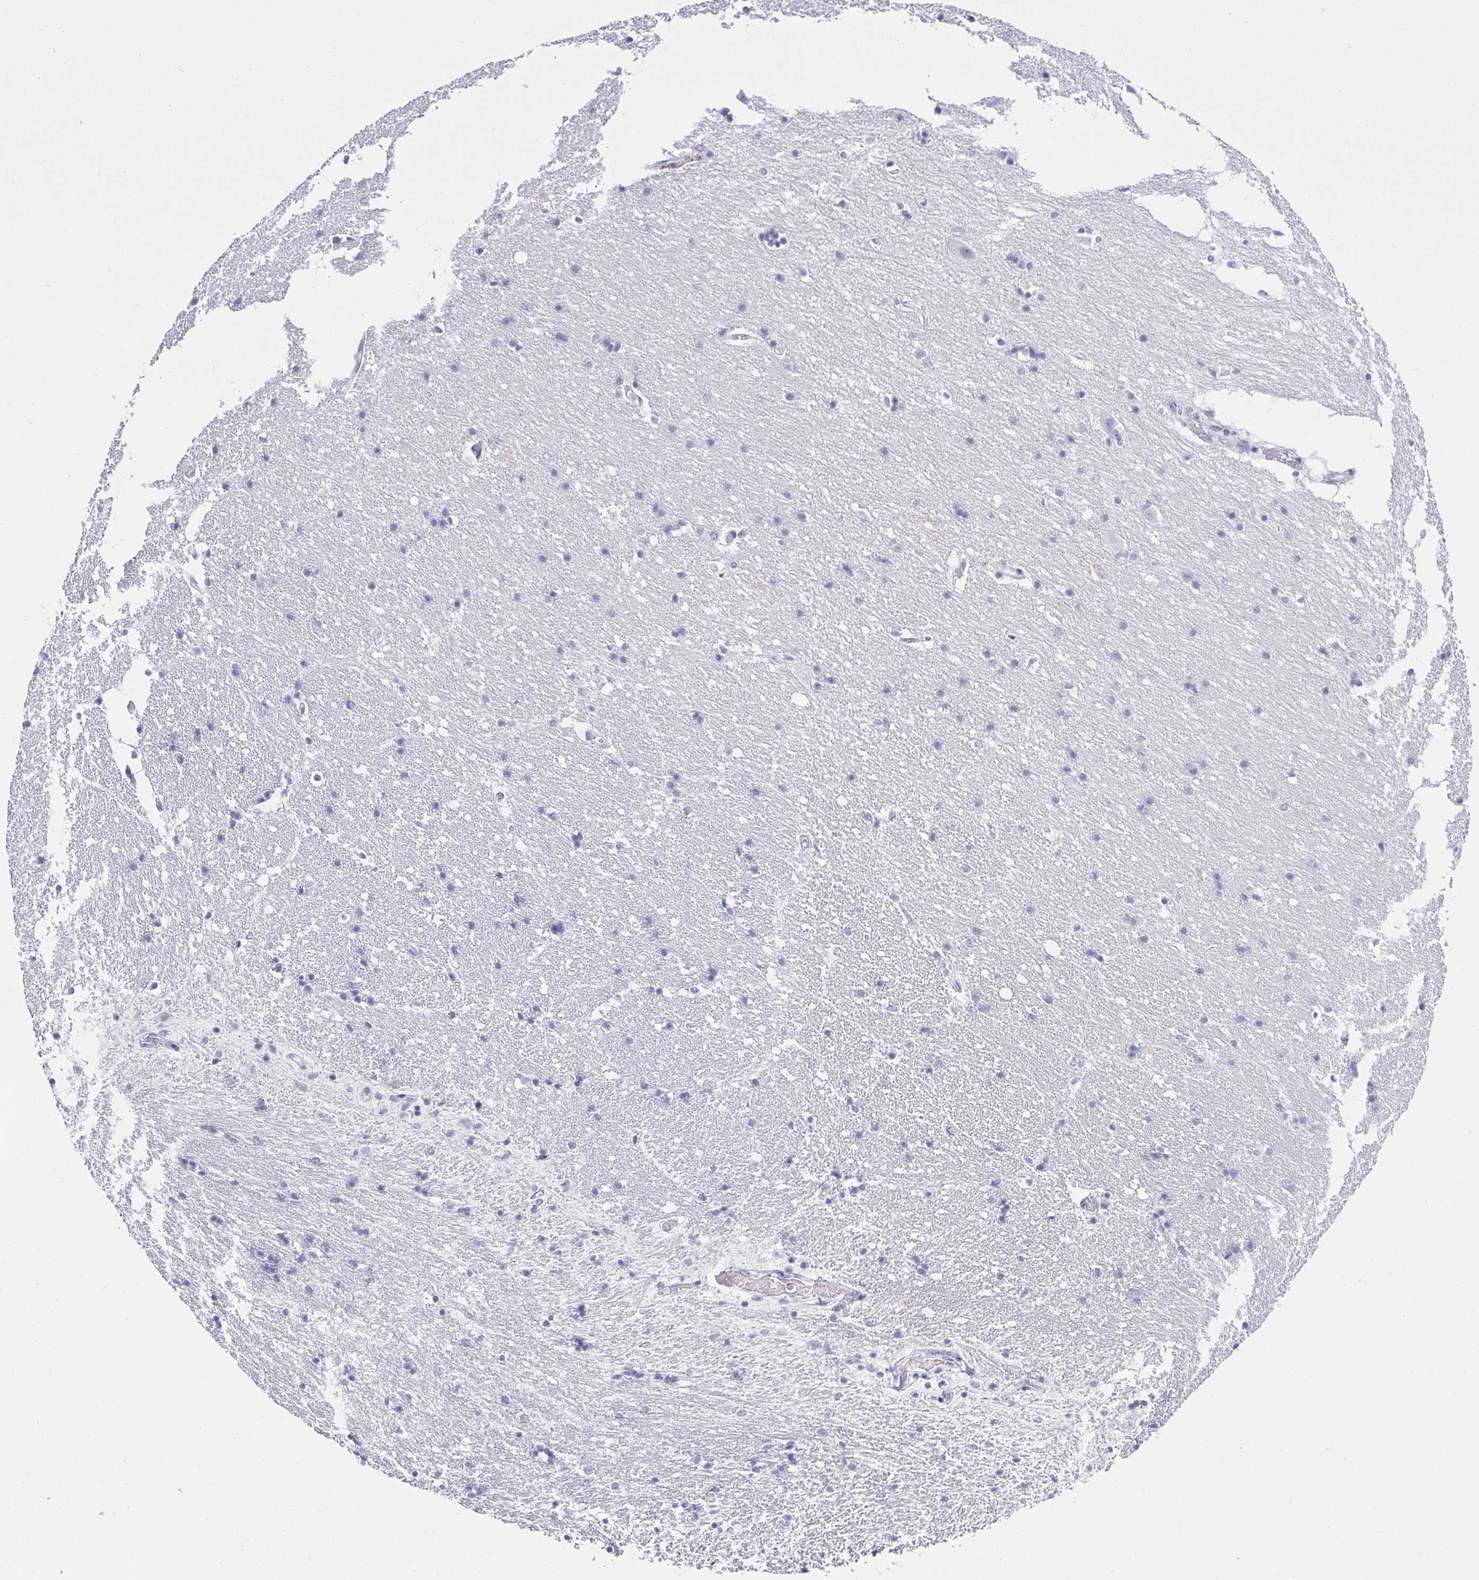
{"staining": {"intensity": "negative", "quantity": "none", "location": "none"}, "tissue": "hippocampus", "cell_type": "Glial cells", "image_type": "normal", "snomed": [{"axis": "morphology", "description": "Normal tissue, NOS"}, {"axis": "topography", "description": "Hippocampus"}], "caption": "There is no significant expression in glial cells of hippocampus. (Brightfield microscopy of DAB (3,3'-diaminobenzidine) IHC at high magnification).", "gene": "GSDMB", "patient": {"sex": "male", "age": 63}}